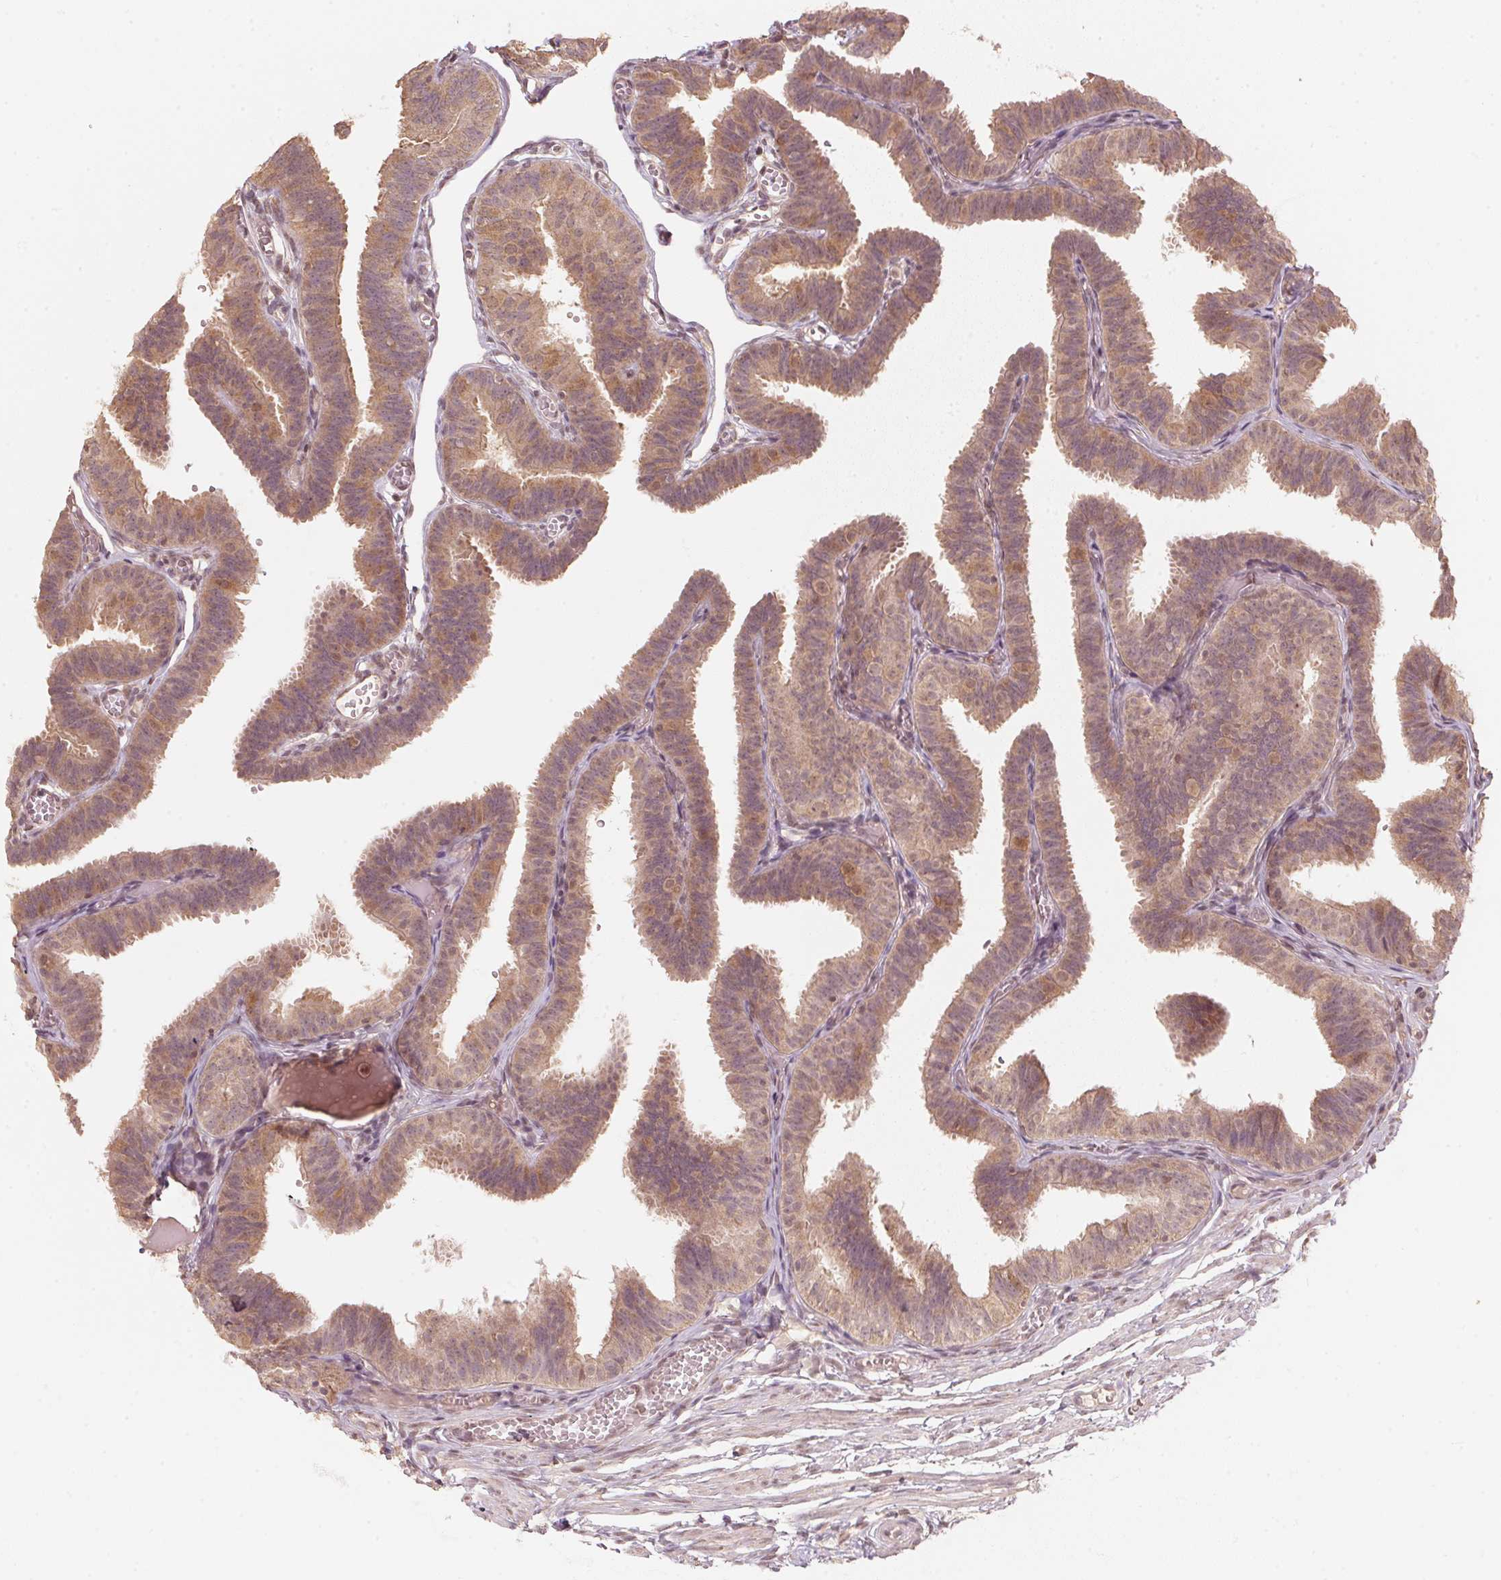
{"staining": {"intensity": "moderate", "quantity": ">75%", "location": "cytoplasmic/membranous"}, "tissue": "fallopian tube", "cell_type": "Glandular cells", "image_type": "normal", "snomed": [{"axis": "morphology", "description": "Normal tissue, NOS"}, {"axis": "topography", "description": "Fallopian tube"}], "caption": "DAB immunohistochemical staining of benign fallopian tube demonstrates moderate cytoplasmic/membranous protein staining in about >75% of glandular cells. The staining was performed using DAB (3,3'-diaminobenzidine), with brown indicating positive protein expression. Nuclei are stained blue with hematoxylin.", "gene": "C2orf73", "patient": {"sex": "female", "age": 25}}